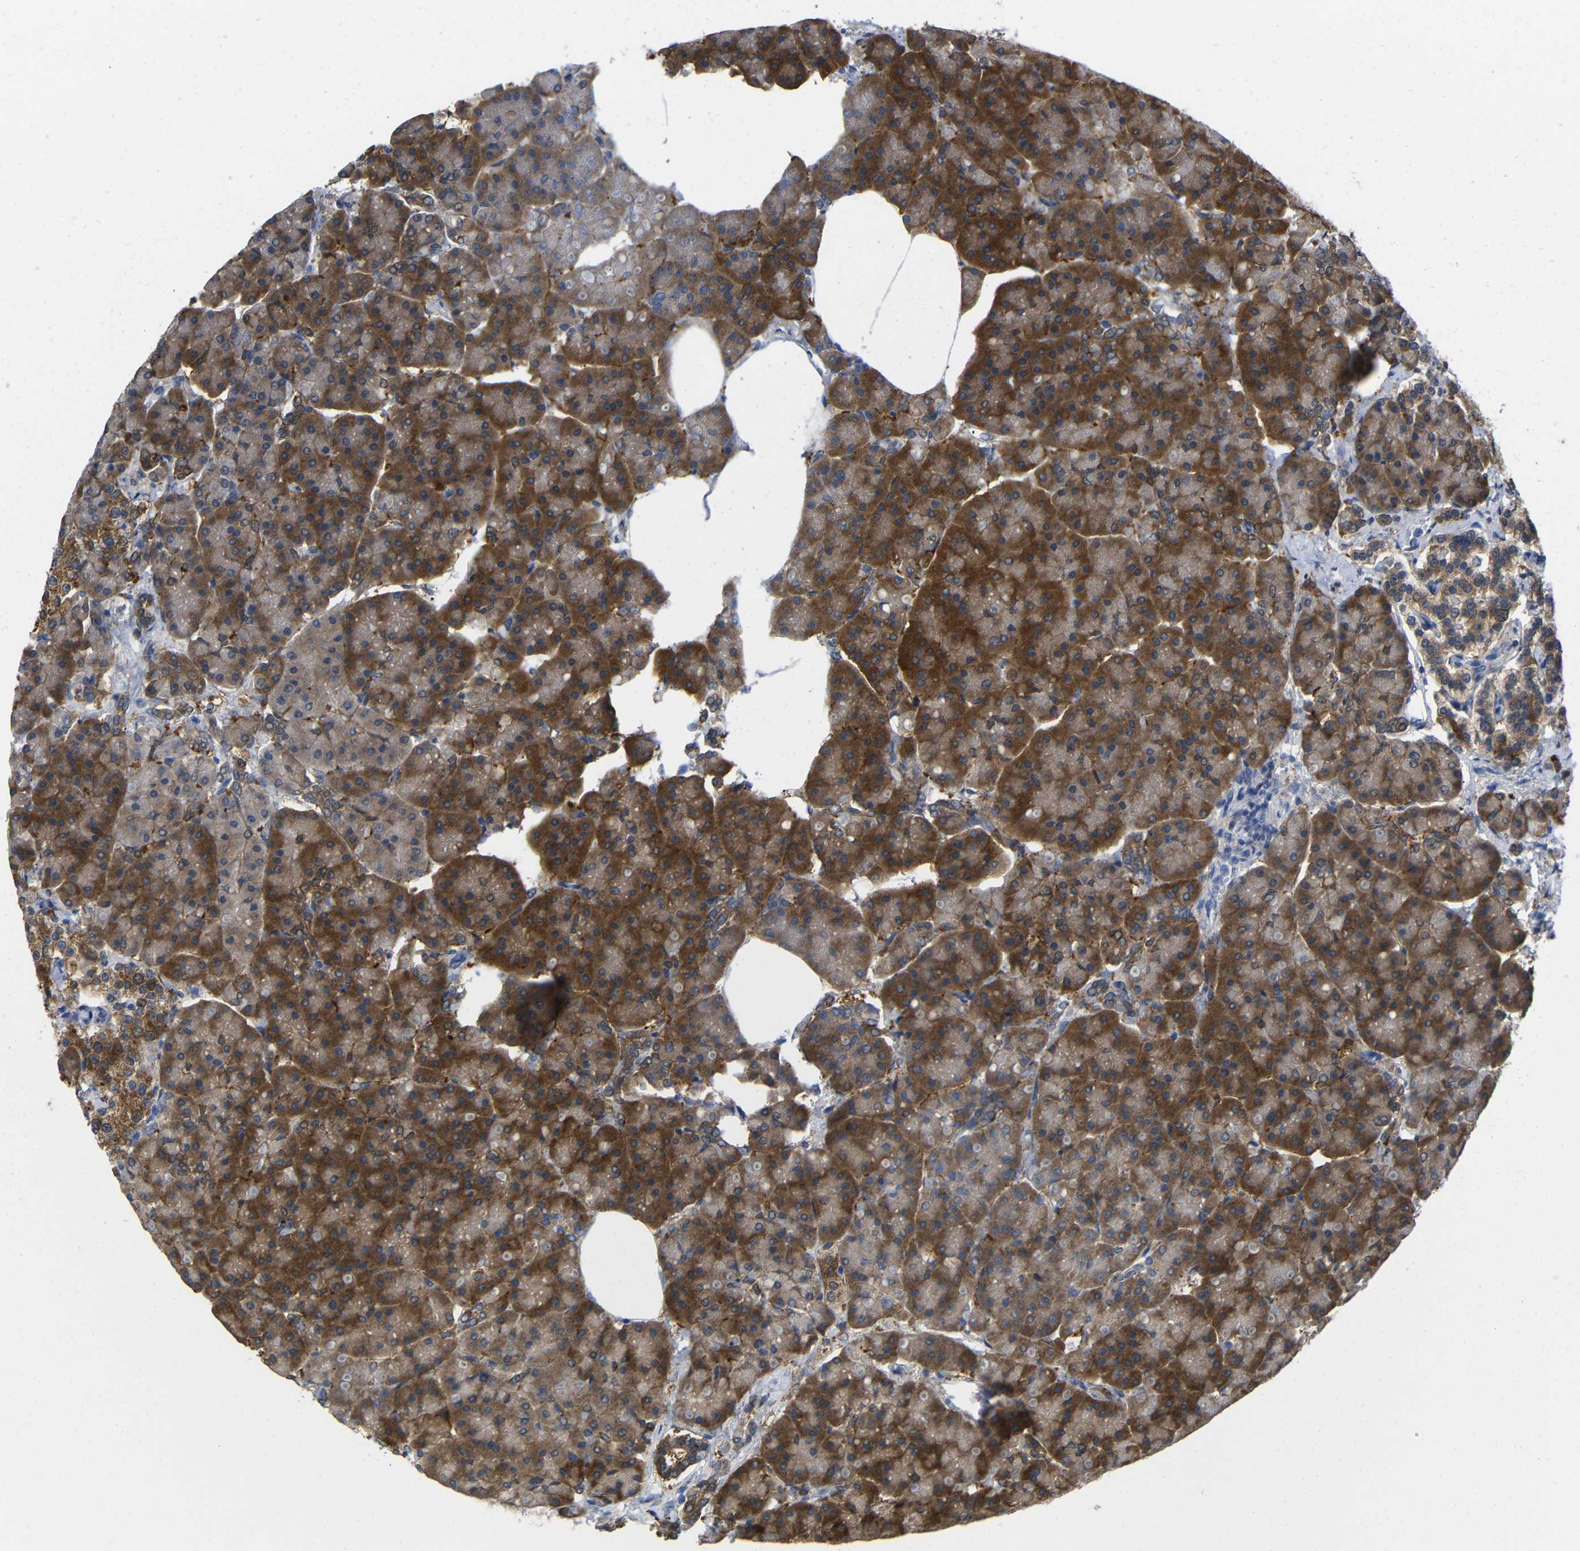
{"staining": {"intensity": "strong", "quantity": ">75%", "location": "cytoplasmic/membranous"}, "tissue": "pancreas", "cell_type": "Exocrine glandular cells", "image_type": "normal", "snomed": [{"axis": "morphology", "description": "Normal tissue, NOS"}, {"axis": "topography", "description": "Pancreas"}], "caption": "This image exhibits IHC staining of unremarkable human pancreas, with high strong cytoplasmic/membranous positivity in about >75% of exocrine glandular cells.", "gene": "PEBP1", "patient": {"sex": "female", "age": 70}}